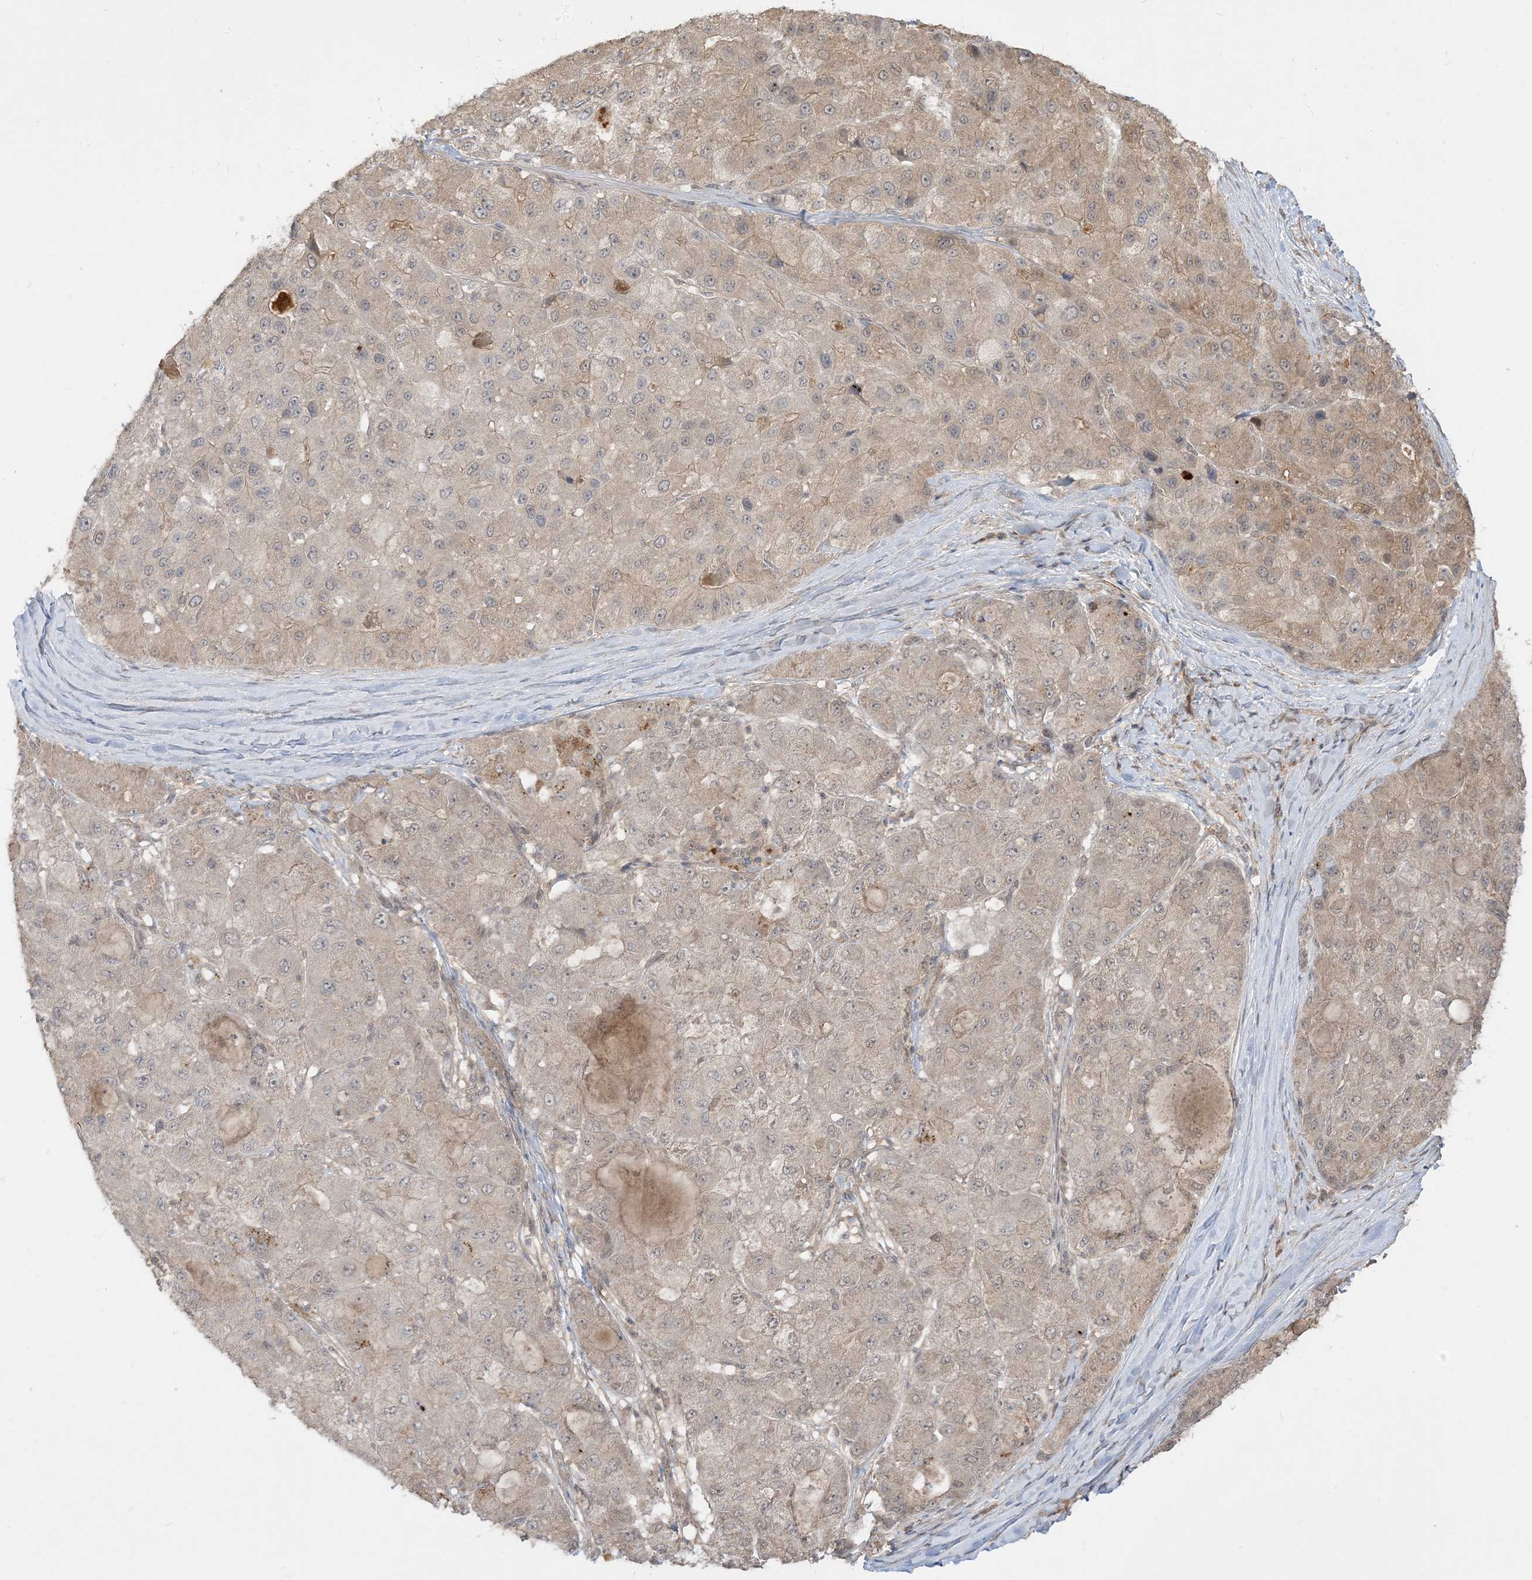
{"staining": {"intensity": "negative", "quantity": "none", "location": "none"}, "tissue": "liver cancer", "cell_type": "Tumor cells", "image_type": "cancer", "snomed": [{"axis": "morphology", "description": "Carcinoma, Hepatocellular, NOS"}, {"axis": "topography", "description": "Liver"}], "caption": "This image is of liver cancer stained with IHC to label a protein in brown with the nuclei are counter-stained blue. There is no positivity in tumor cells. (Brightfield microscopy of DAB (3,3'-diaminobenzidine) immunohistochemistry at high magnification).", "gene": "TBCC", "patient": {"sex": "male", "age": 80}}